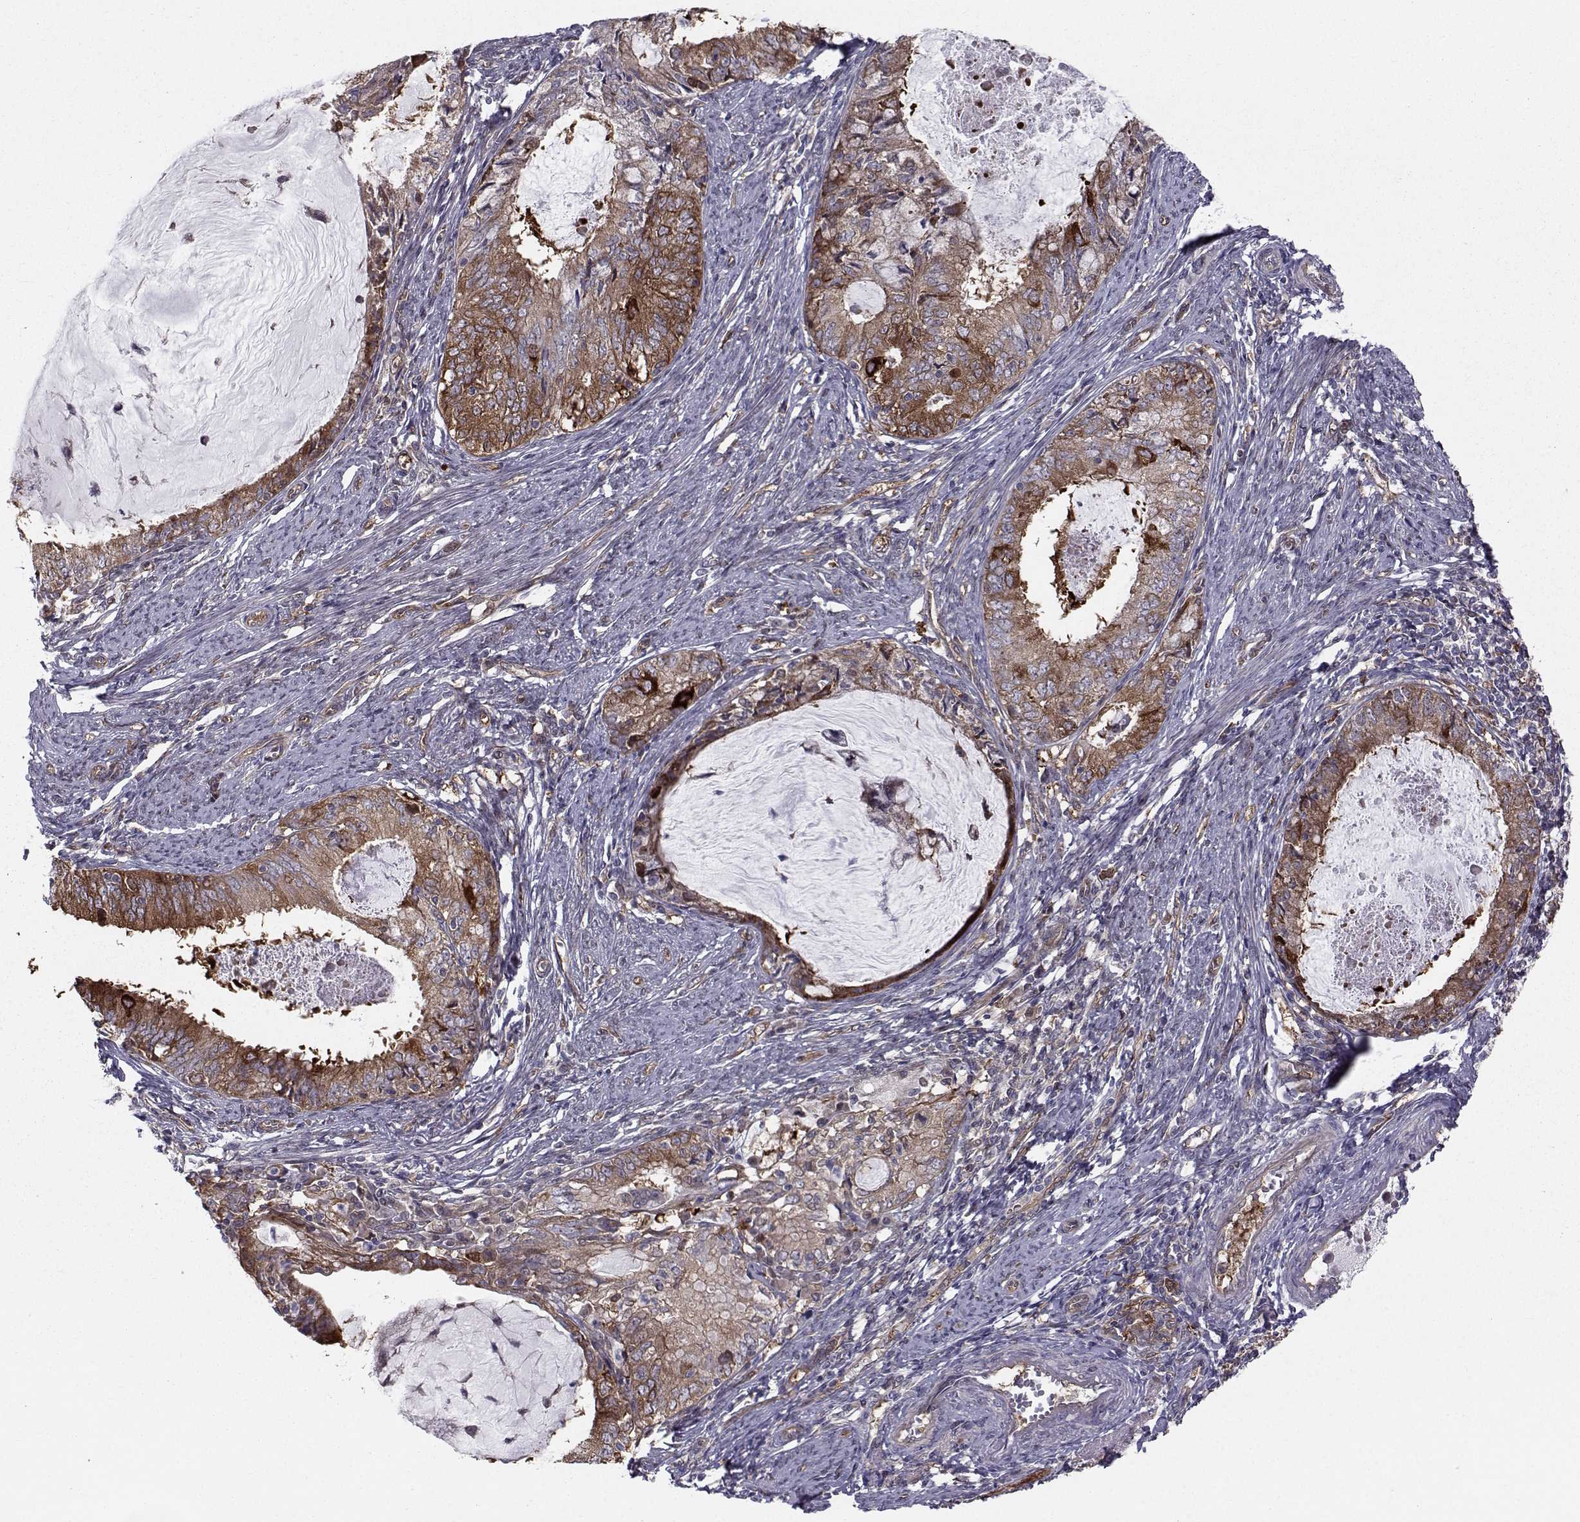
{"staining": {"intensity": "strong", "quantity": "25%-75%", "location": "cytoplasmic/membranous"}, "tissue": "endometrial cancer", "cell_type": "Tumor cells", "image_type": "cancer", "snomed": [{"axis": "morphology", "description": "Adenocarcinoma, NOS"}, {"axis": "topography", "description": "Endometrium"}], "caption": "Protein staining by IHC exhibits strong cytoplasmic/membranous positivity in about 25%-75% of tumor cells in endometrial cancer. The staining was performed using DAB to visualize the protein expression in brown, while the nuclei were stained in blue with hematoxylin (Magnification: 20x).", "gene": "HSP90AB1", "patient": {"sex": "female", "age": 57}}